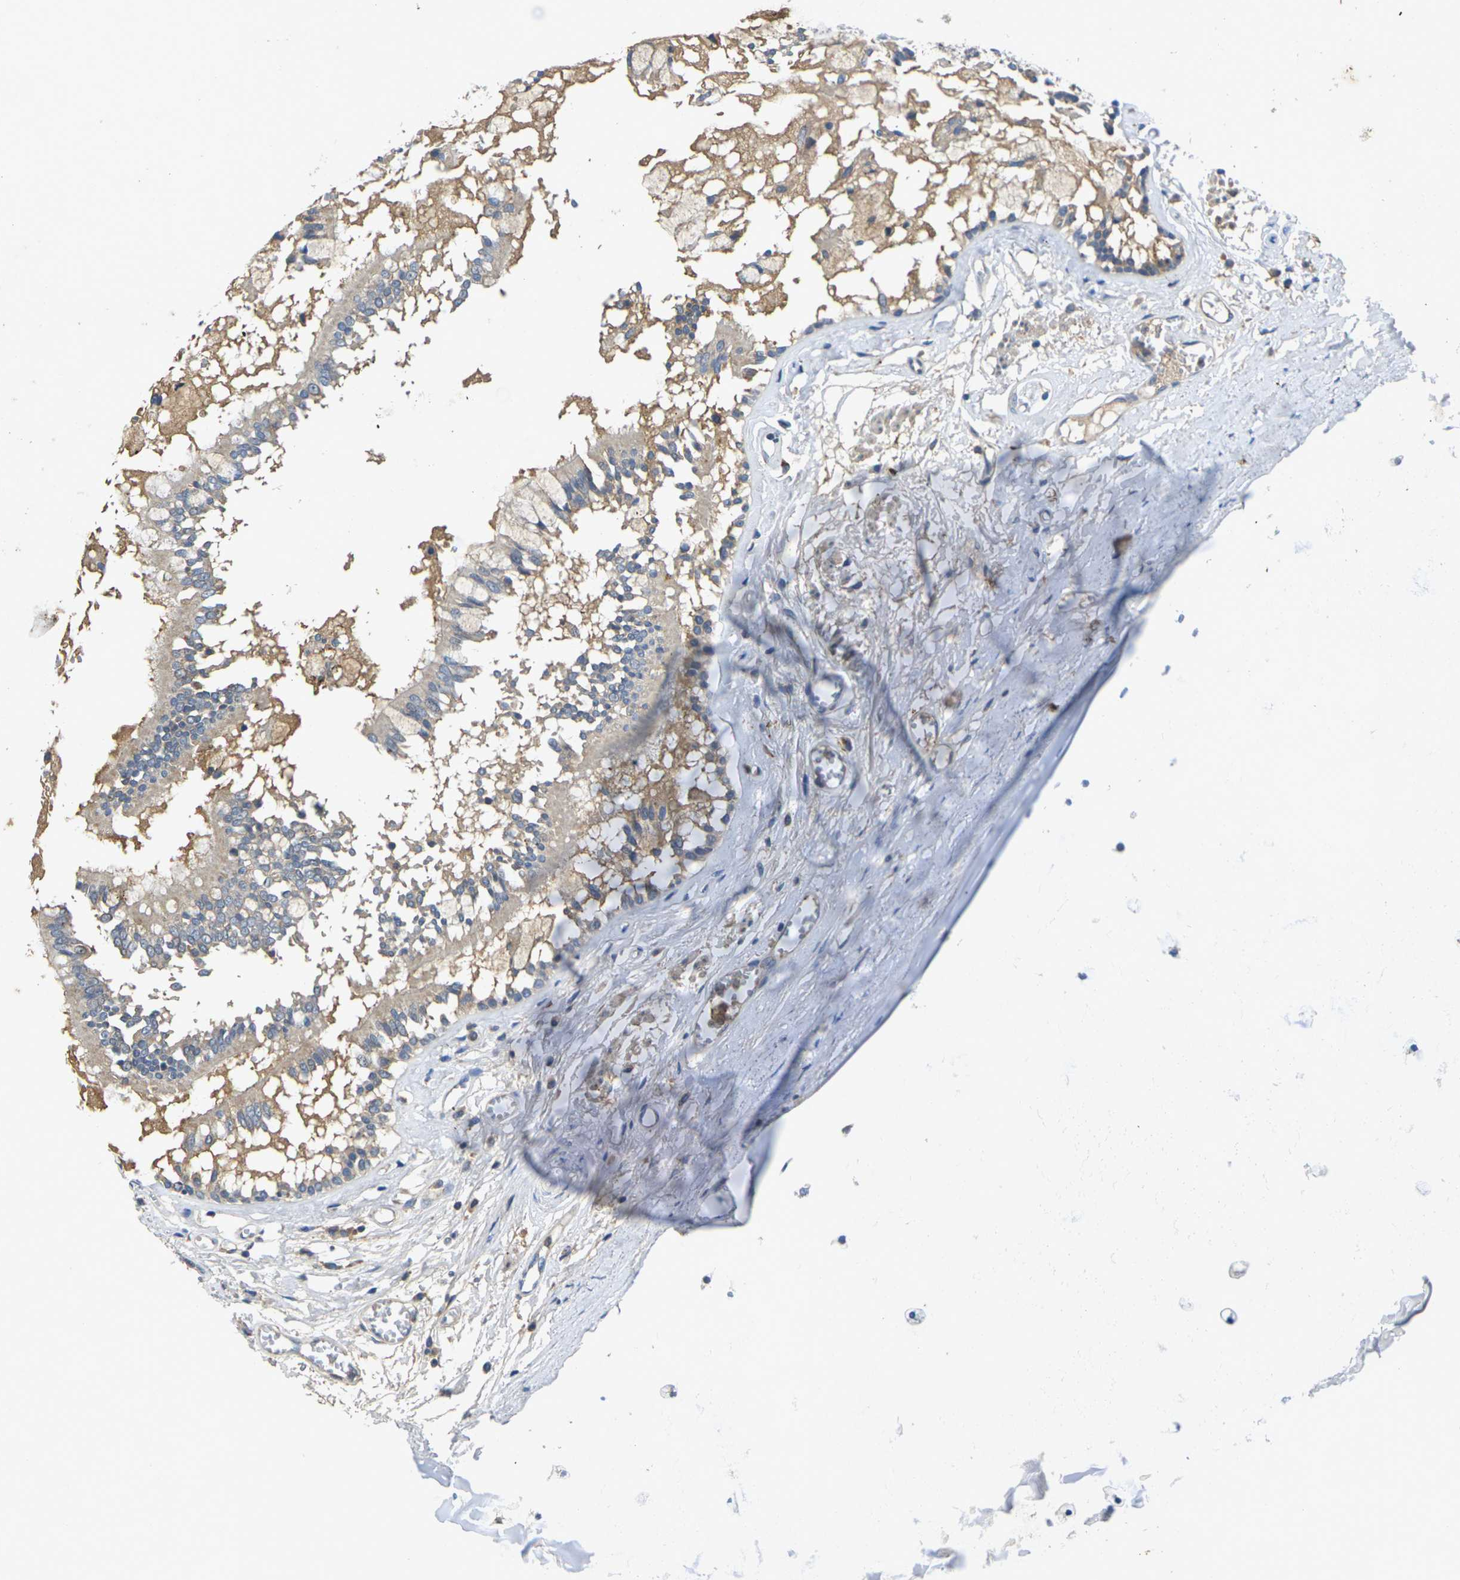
{"staining": {"intensity": "moderate", "quantity": ">75%", "location": "cytoplasmic/membranous"}, "tissue": "bronchus", "cell_type": "Respiratory epithelial cells", "image_type": "normal", "snomed": [{"axis": "morphology", "description": "Normal tissue, NOS"}, {"axis": "morphology", "description": "Inflammation, NOS"}, {"axis": "topography", "description": "Cartilage tissue"}, {"axis": "topography", "description": "Lung"}], "caption": "This histopathology image demonstrates benign bronchus stained with immunohistochemistry (IHC) to label a protein in brown. The cytoplasmic/membranous of respiratory epithelial cells show moderate positivity for the protein. Nuclei are counter-stained blue.", "gene": "KIF1B", "patient": {"sex": "male", "age": 71}}